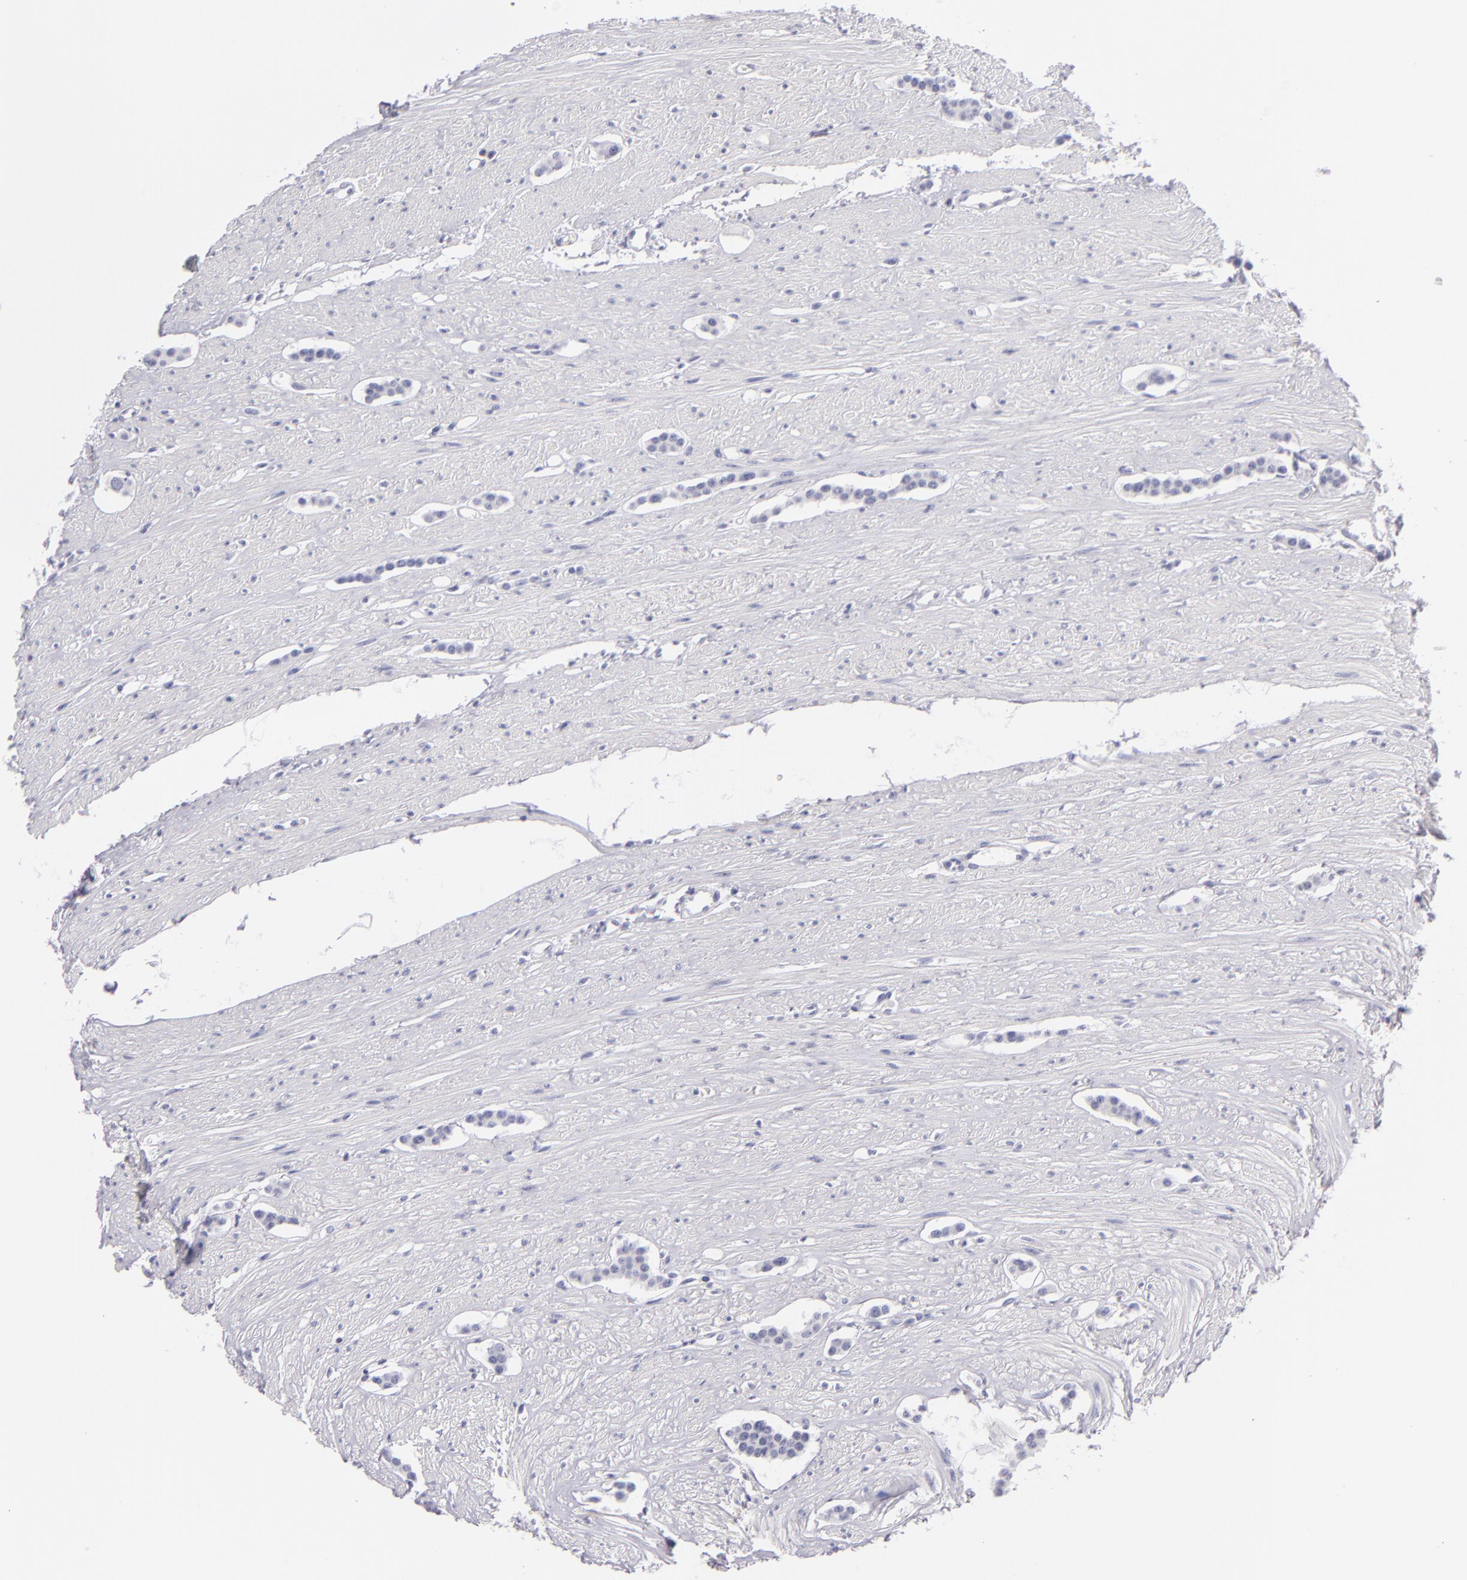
{"staining": {"intensity": "negative", "quantity": "none", "location": "none"}, "tissue": "carcinoid", "cell_type": "Tumor cells", "image_type": "cancer", "snomed": [{"axis": "morphology", "description": "Carcinoid, malignant, NOS"}, {"axis": "topography", "description": "Small intestine"}], "caption": "Immunohistochemistry (IHC) image of human carcinoid (malignant) stained for a protein (brown), which demonstrates no expression in tumor cells.", "gene": "CD48", "patient": {"sex": "male", "age": 60}}